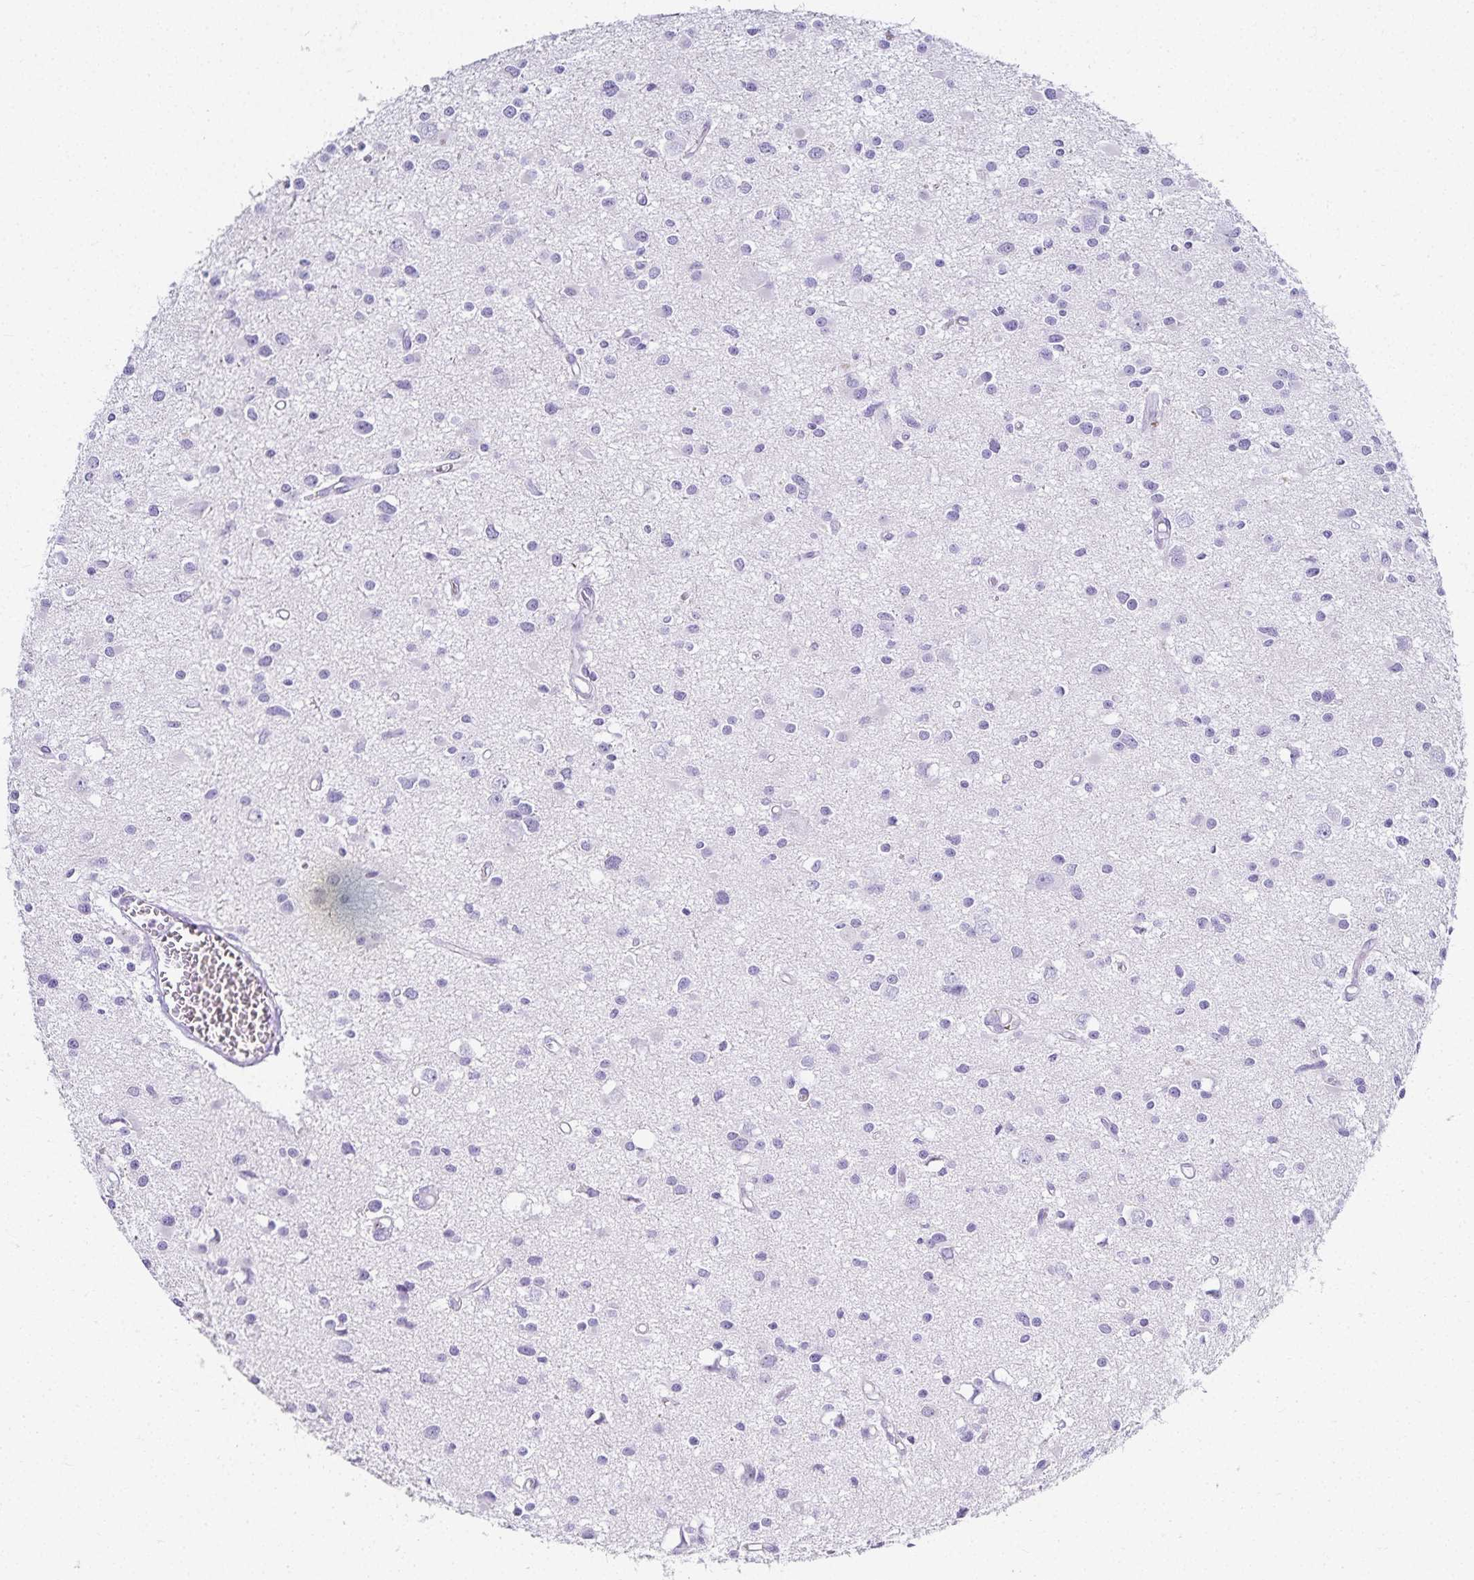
{"staining": {"intensity": "negative", "quantity": "none", "location": "none"}, "tissue": "glioma", "cell_type": "Tumor cells", "image_type": "cancer", "snomed": [{"axis": "morphology", "description": "Glioma, malignant, High grade"}, {"axis": "topography", "description": "Brain"}], "caption": "A high-resolution micrograph shows immunohistochemistry staining of glioma, which exhibits no significant positivity in tumor cells. (DAB immunohistochemistry (IHC) visualized using brightfield microscopy, high magnification).", "gene": "GP2", "patient": {"sex": "male", "age": 54}}